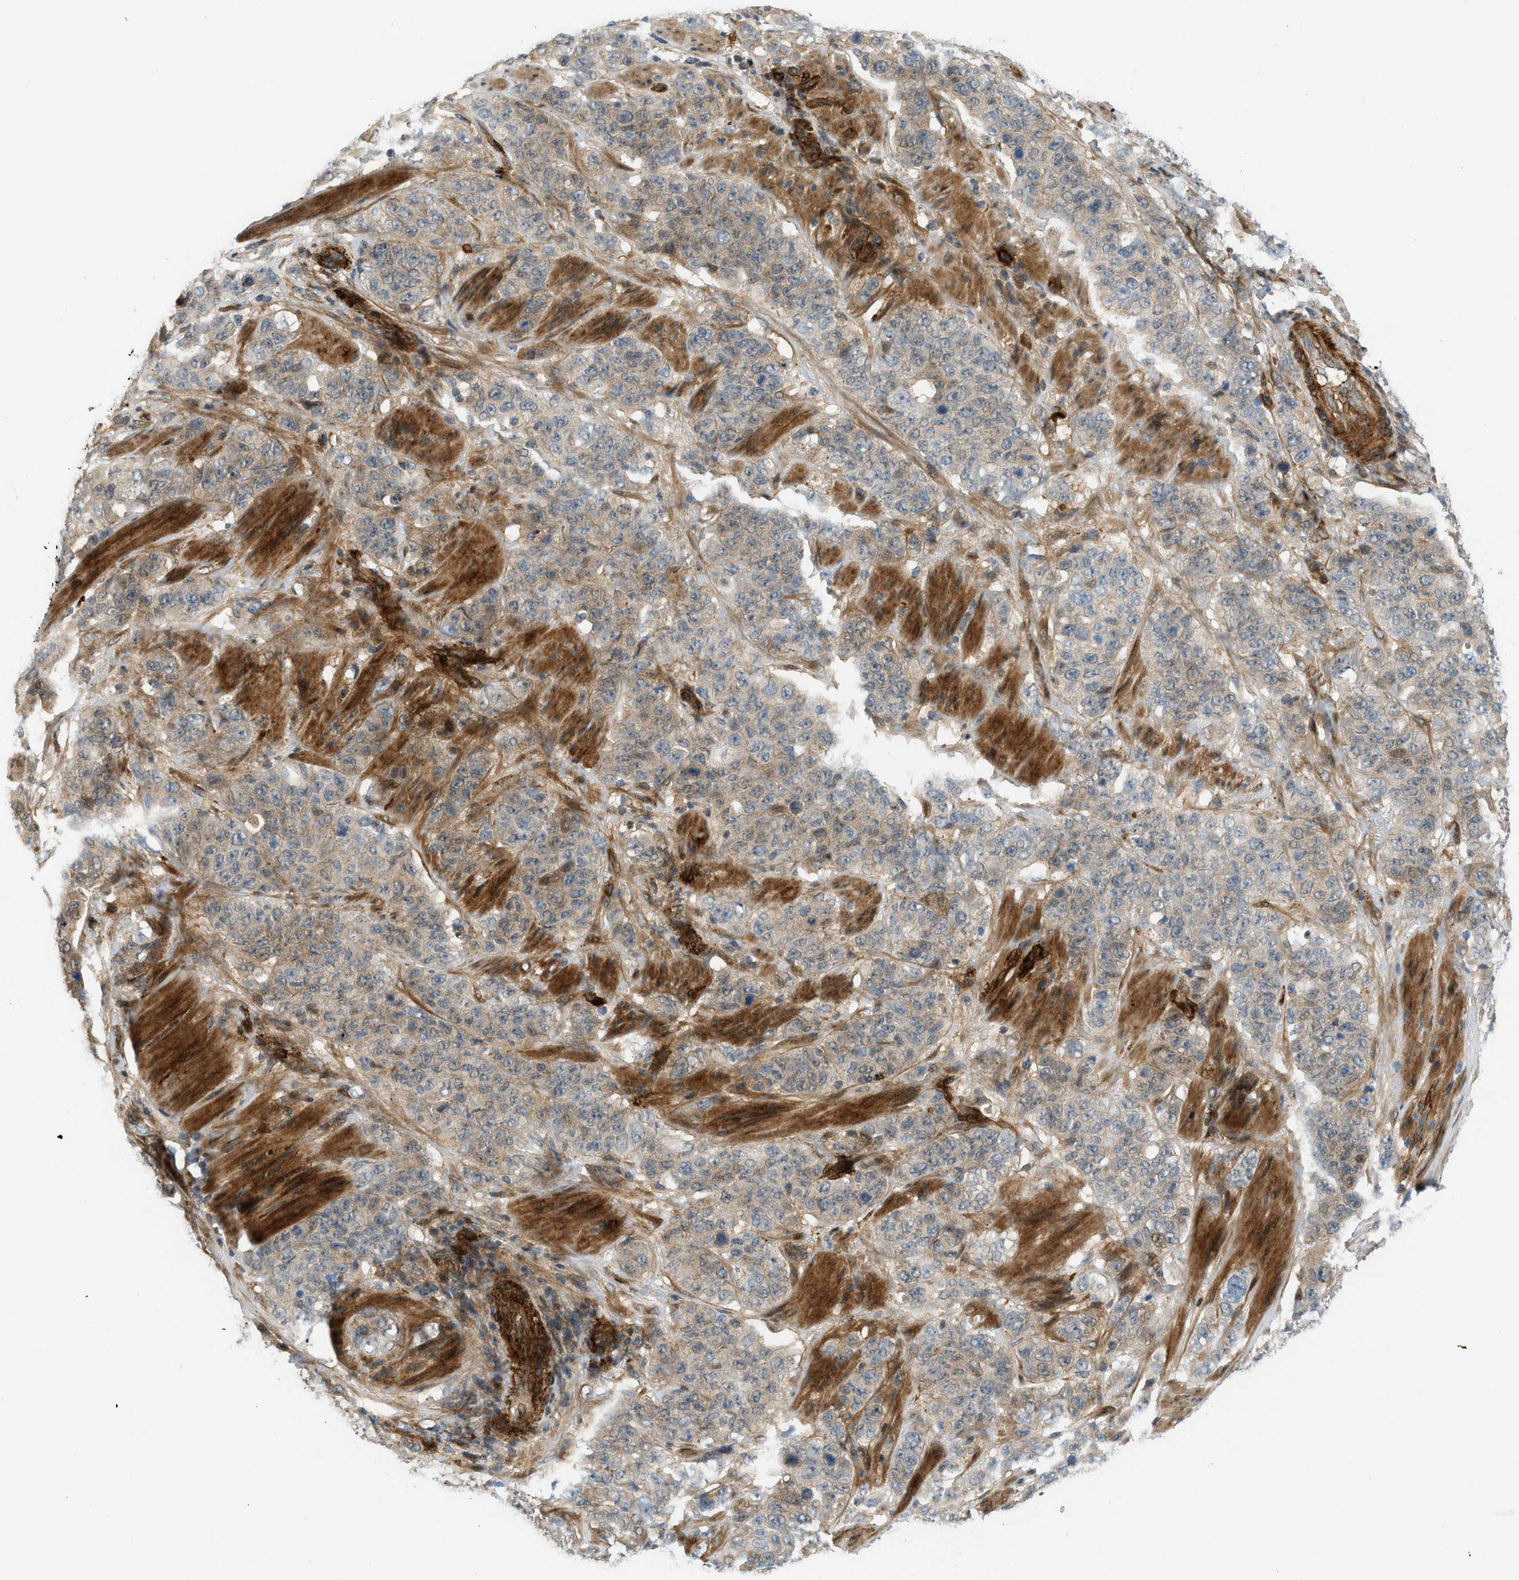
{"staining": {"intensity": "weak", "quantity": "25%-75%", "location": "cytoplasmic/membranous"}, "tissue": "stomach cancer", "cell_type": "Tumor cells", "image_type": "cancer", "snomed": [{"axis": "morphology", "description": "Adenocarcinoma, NOS"}, {"axis": "topography", "description": "Stomach"}], "caption": "IHC histopathology image of human adenocarcinoma (stomach) stained for a protein (brown), which exhibits low levels of weak cytoplasmic/membranous staining in about 25%-75% of tumor cells.", "gene": "EDNRA", "patient": {"sex": "male", "age": 48}}